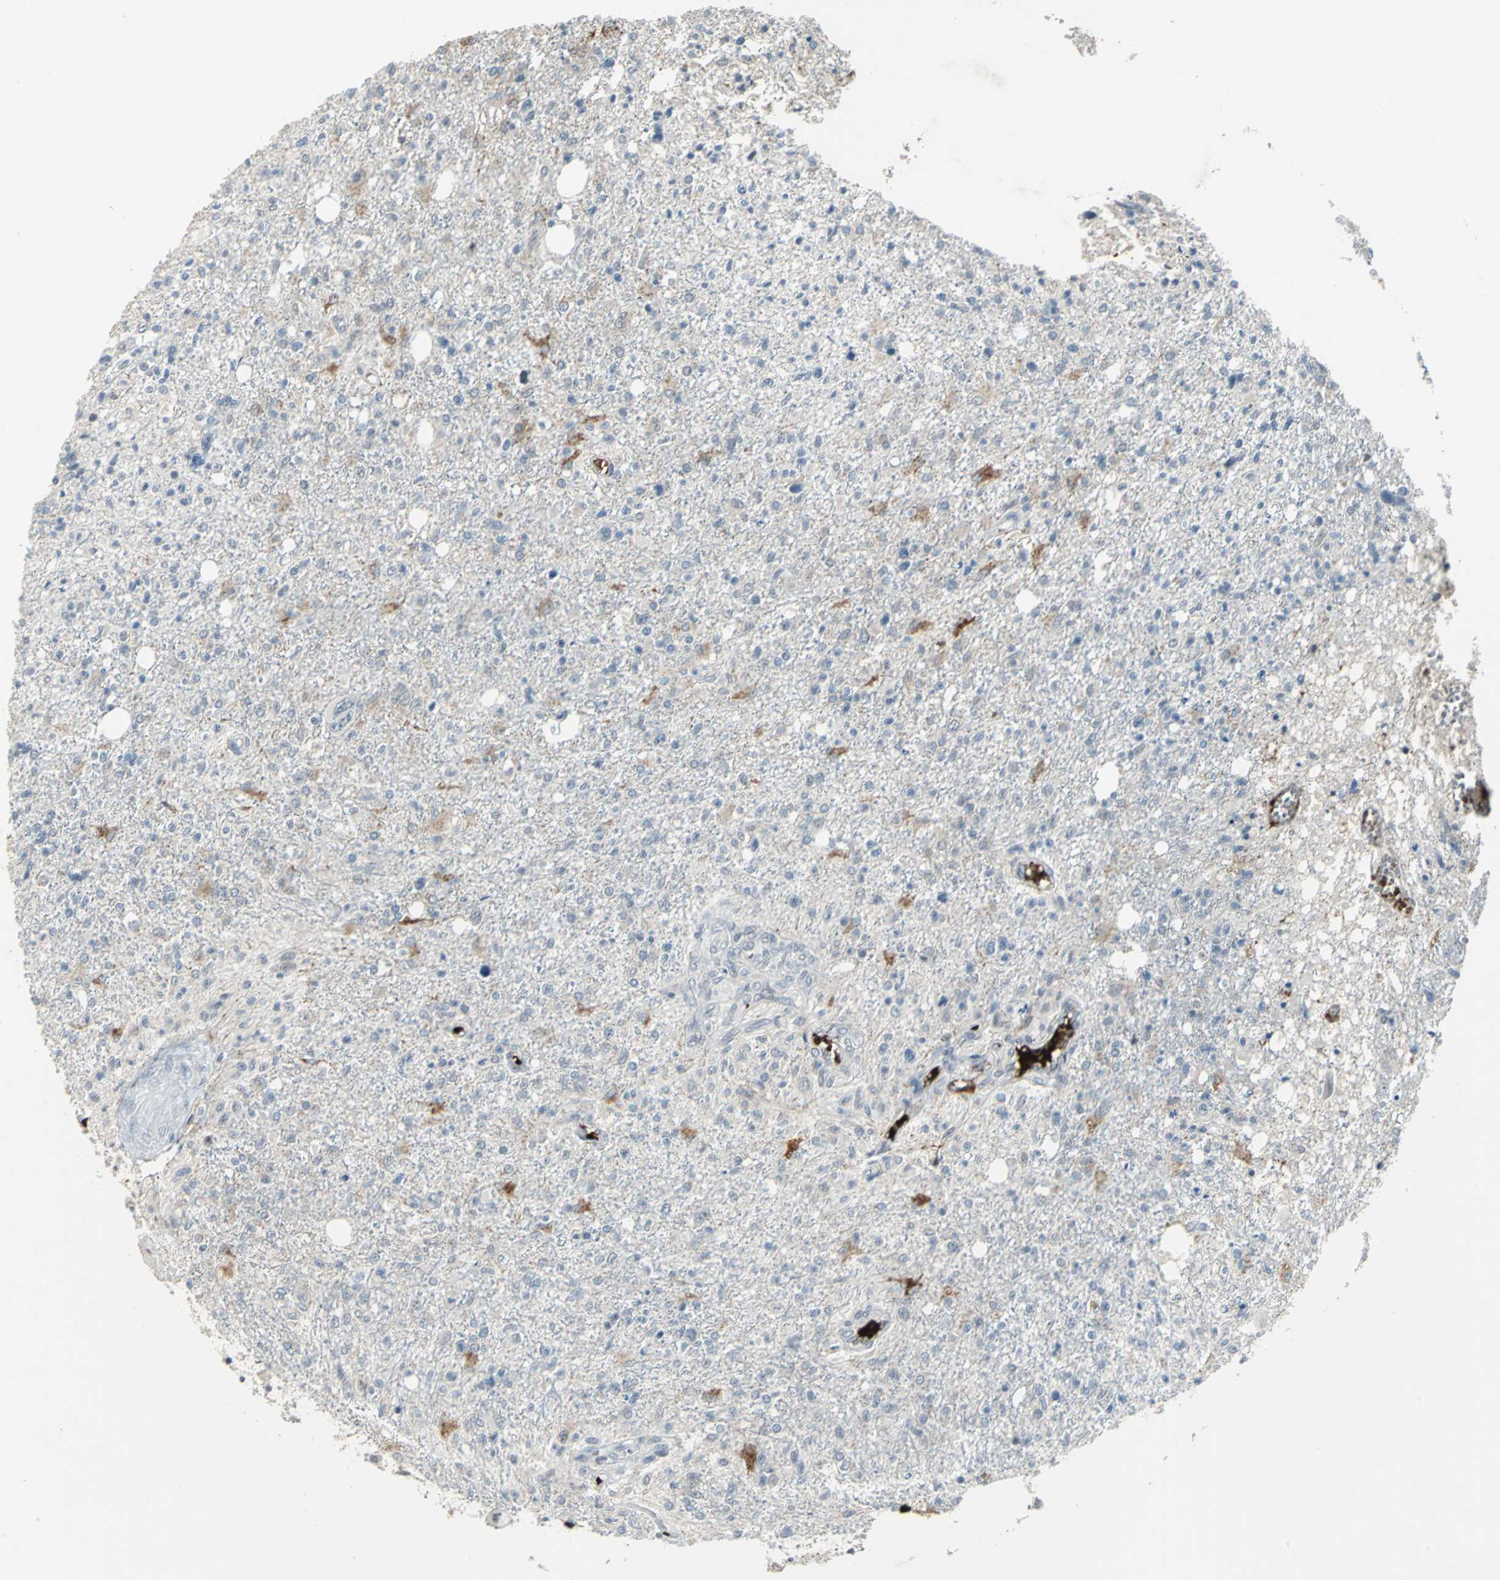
{"staining": {"intensity": "weak", "quantity": "<25%", "location": "nuclear"}, "tissue": "glioma", "cell_type": "Tumor cells", "image_type": "cancer", "snomed": [{"axis": "morphology", "description": "Glioma, malignant, High grade"}, {"axis": "topography", "description": "Cerebral cortex"}], "caption": "A micrograph of glioma stained for a protein shows no brown staining in tumor cells.", "gene": "GLI3", "patient": {"sex": "male", "age": 76}}